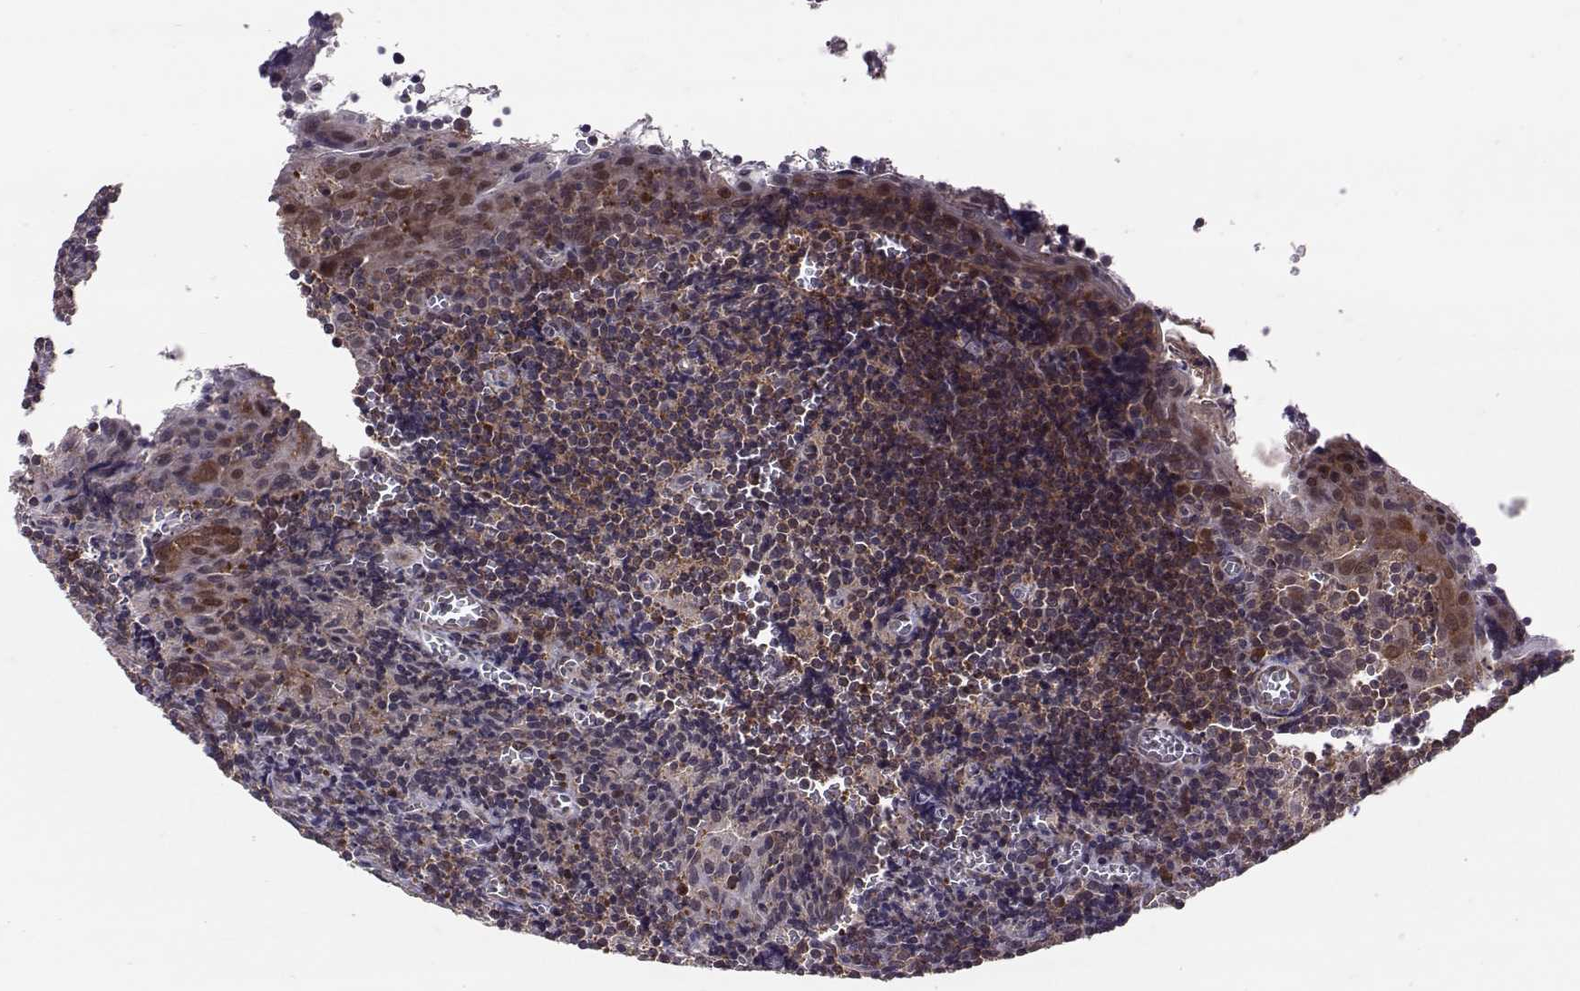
{"staining": {"intensity": "moderate", "quantity": ">75%", "location": "cytoplasmic/membranous,nuclear"}, "tissue": "tonsil", "cell_type": "Germinal center cells", "image_type": "normal", "snomed": [{"axis": "morphology", "description": "Normal tissue, NOS"}, {"axis": "morphology", "description": "Inflammation, NOS"}, {"axis": "topography", "description": "Tonsil"}], "caption": "Immunohistochemistry of unremarkable human tonsil exhibits medium levels of moderate cytoplasmic/membranous,nuclear positivity in about >75% of germinal center cells. (IHC, brightfield microscopy, high magnification).", "gene": "PPP2R2A", "patient": {"sex": "female", "age": 31}}